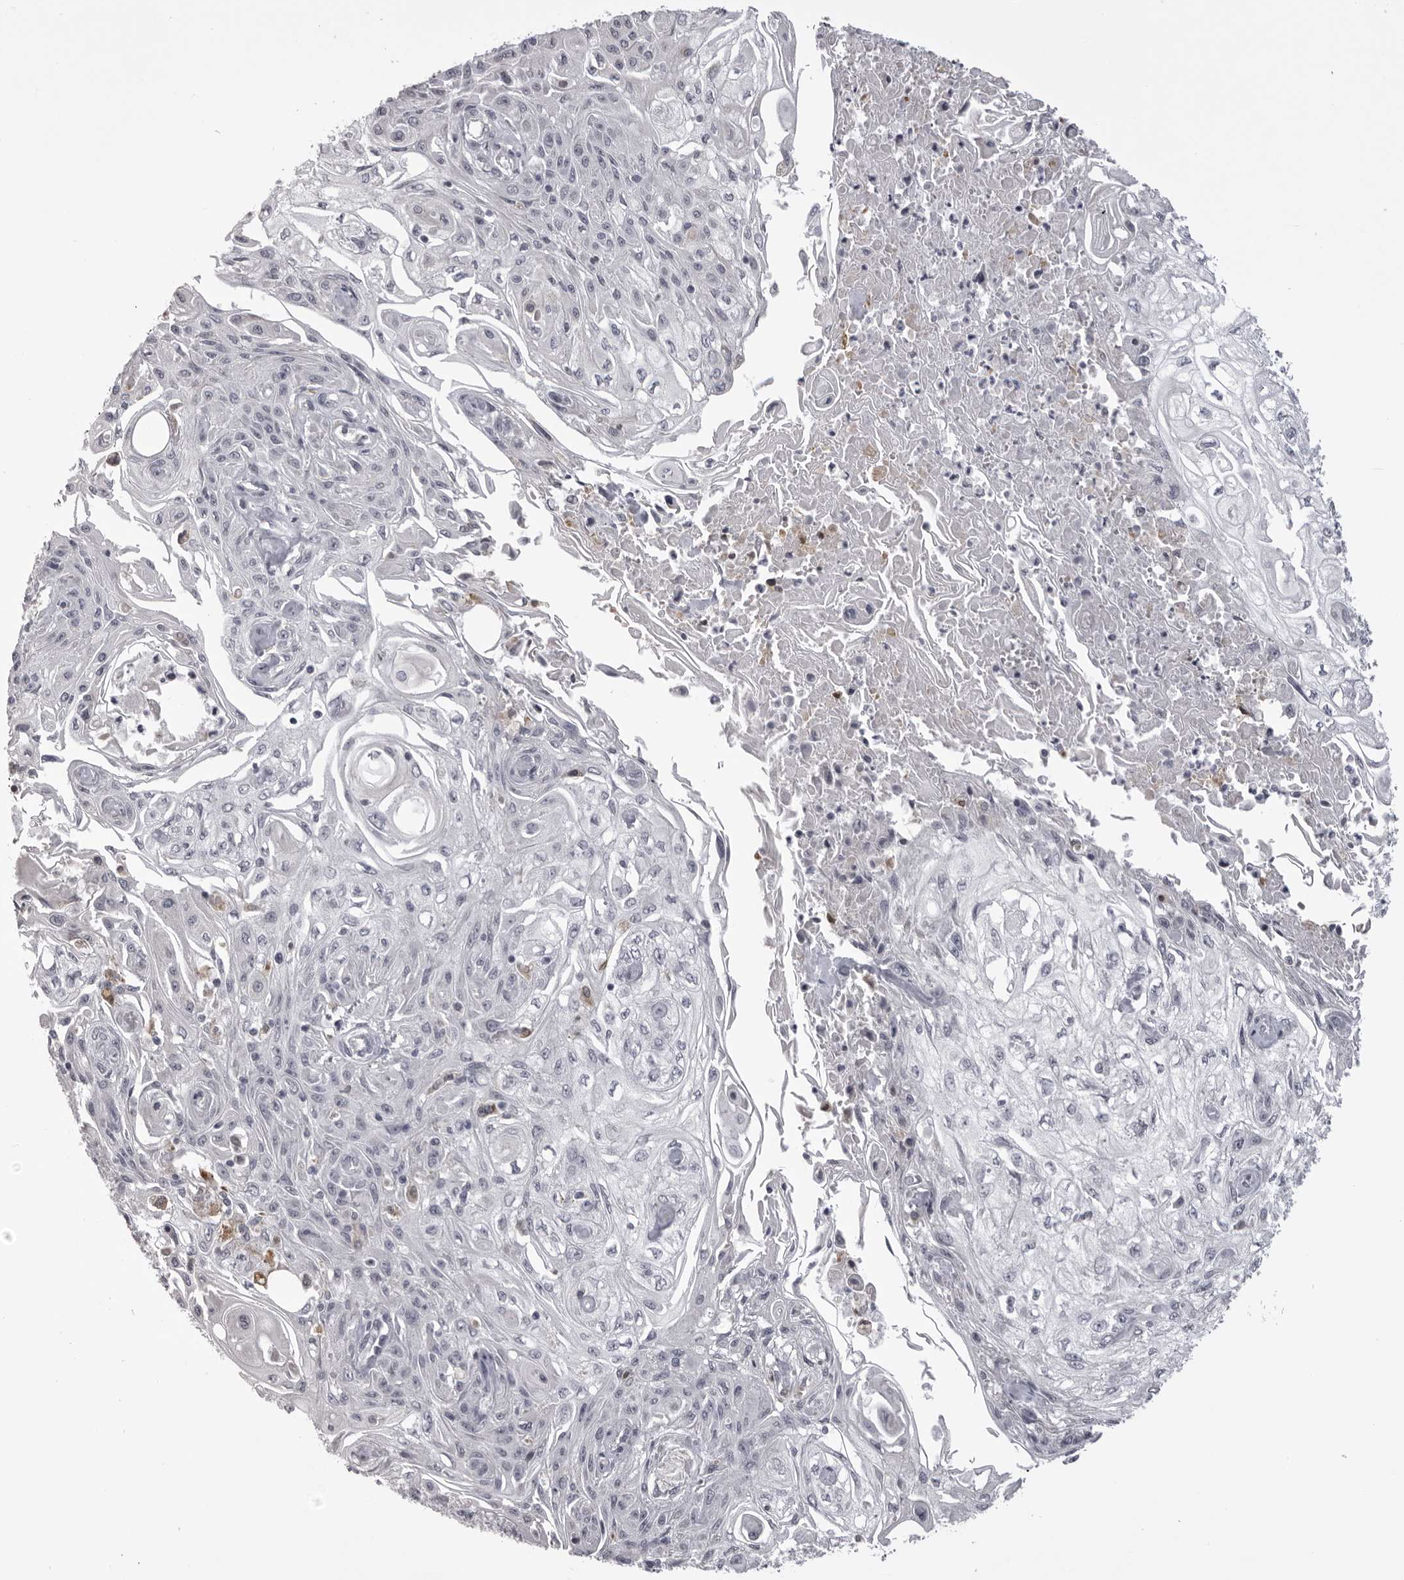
{"staining": {"intensity": "negative", "quantity": "none", "location": "none"}, "tissue": "skin cancer", "cell_type": "Tumor cells", "image_type": "cancer", "snomed": [{"axis": "morphology", "description": "Squamous cell carcinoma, NOS"}, {"axis": "morphology", "description": "Squamous cell carcinoma, metastatic, NOS"}, {"axis": "topography", "description": "Skin"}, {"axis": "topography", "description": "Lymph node"}], "caption": "Immunohistochemistry photomicrograph of neoplastic tissue: skin squamous cell carcinoma stained with DAB (3,3'-diaminobenzidine) exhibits no significant protein positivity in tumor cells.", "gene": "NCEH1", "patient": {"sex": "male", "age": 75}}